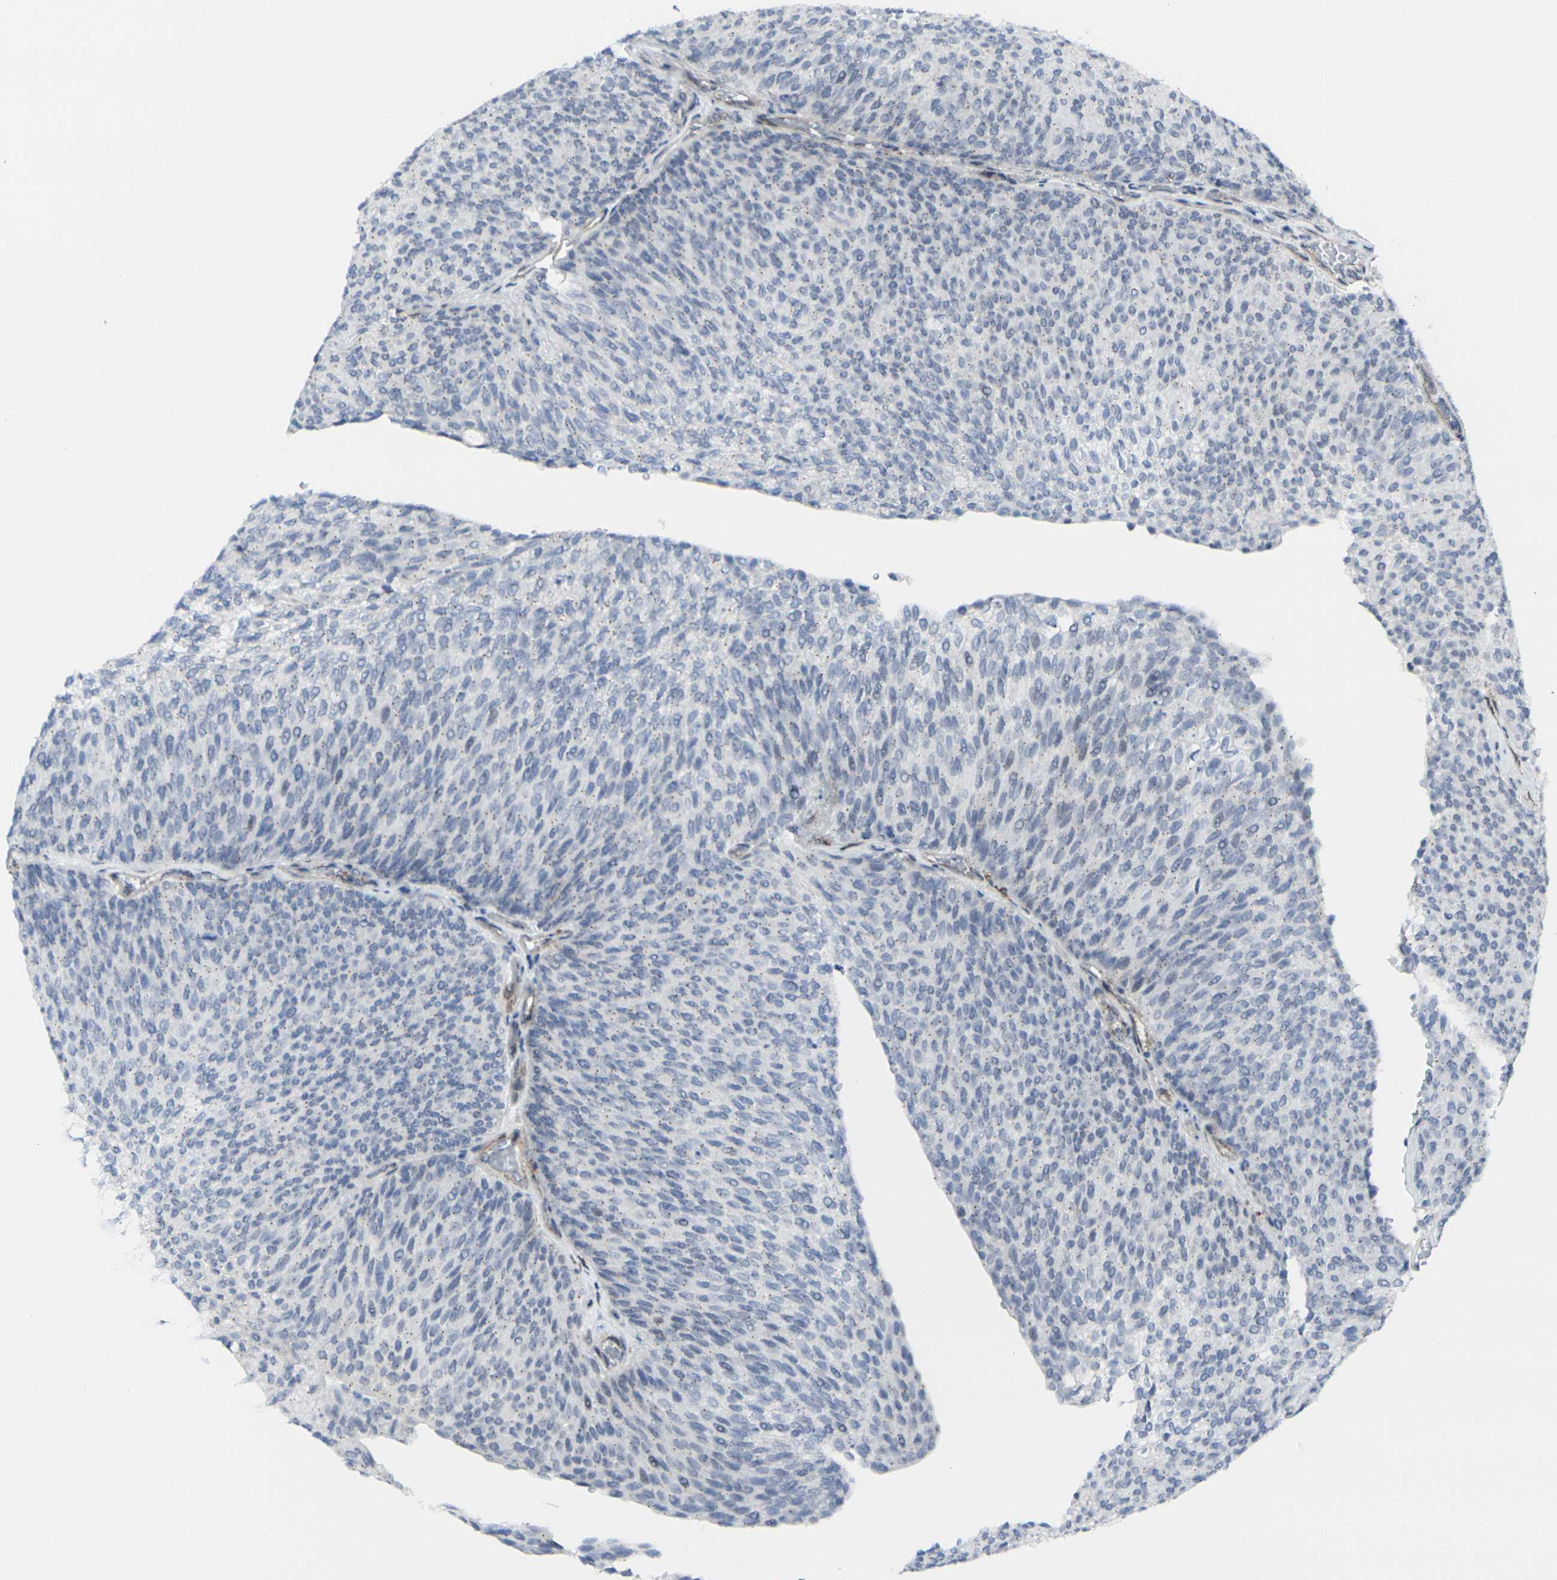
{"staining": {"intensity": "moderate", "quantity": "<25%", "location": "cytoplasmic/membranous"}, "tissue": "urothelial cancer", "cell_type": "Tumor cells", "image_type": "cancer", "snomed": [{"axis": "morphology", "description": "Urothelial carcinoma, Low grade"}, {"axis": "topography", "description": "Urinary bladder"}], "caption": "An image of urothelial cancer stained for a protein reveals moderate cytoplasmic/membranous brown staining in tumor cells.", "gene": "CDH11", "patient": {"sex": "female", "age": 79}}